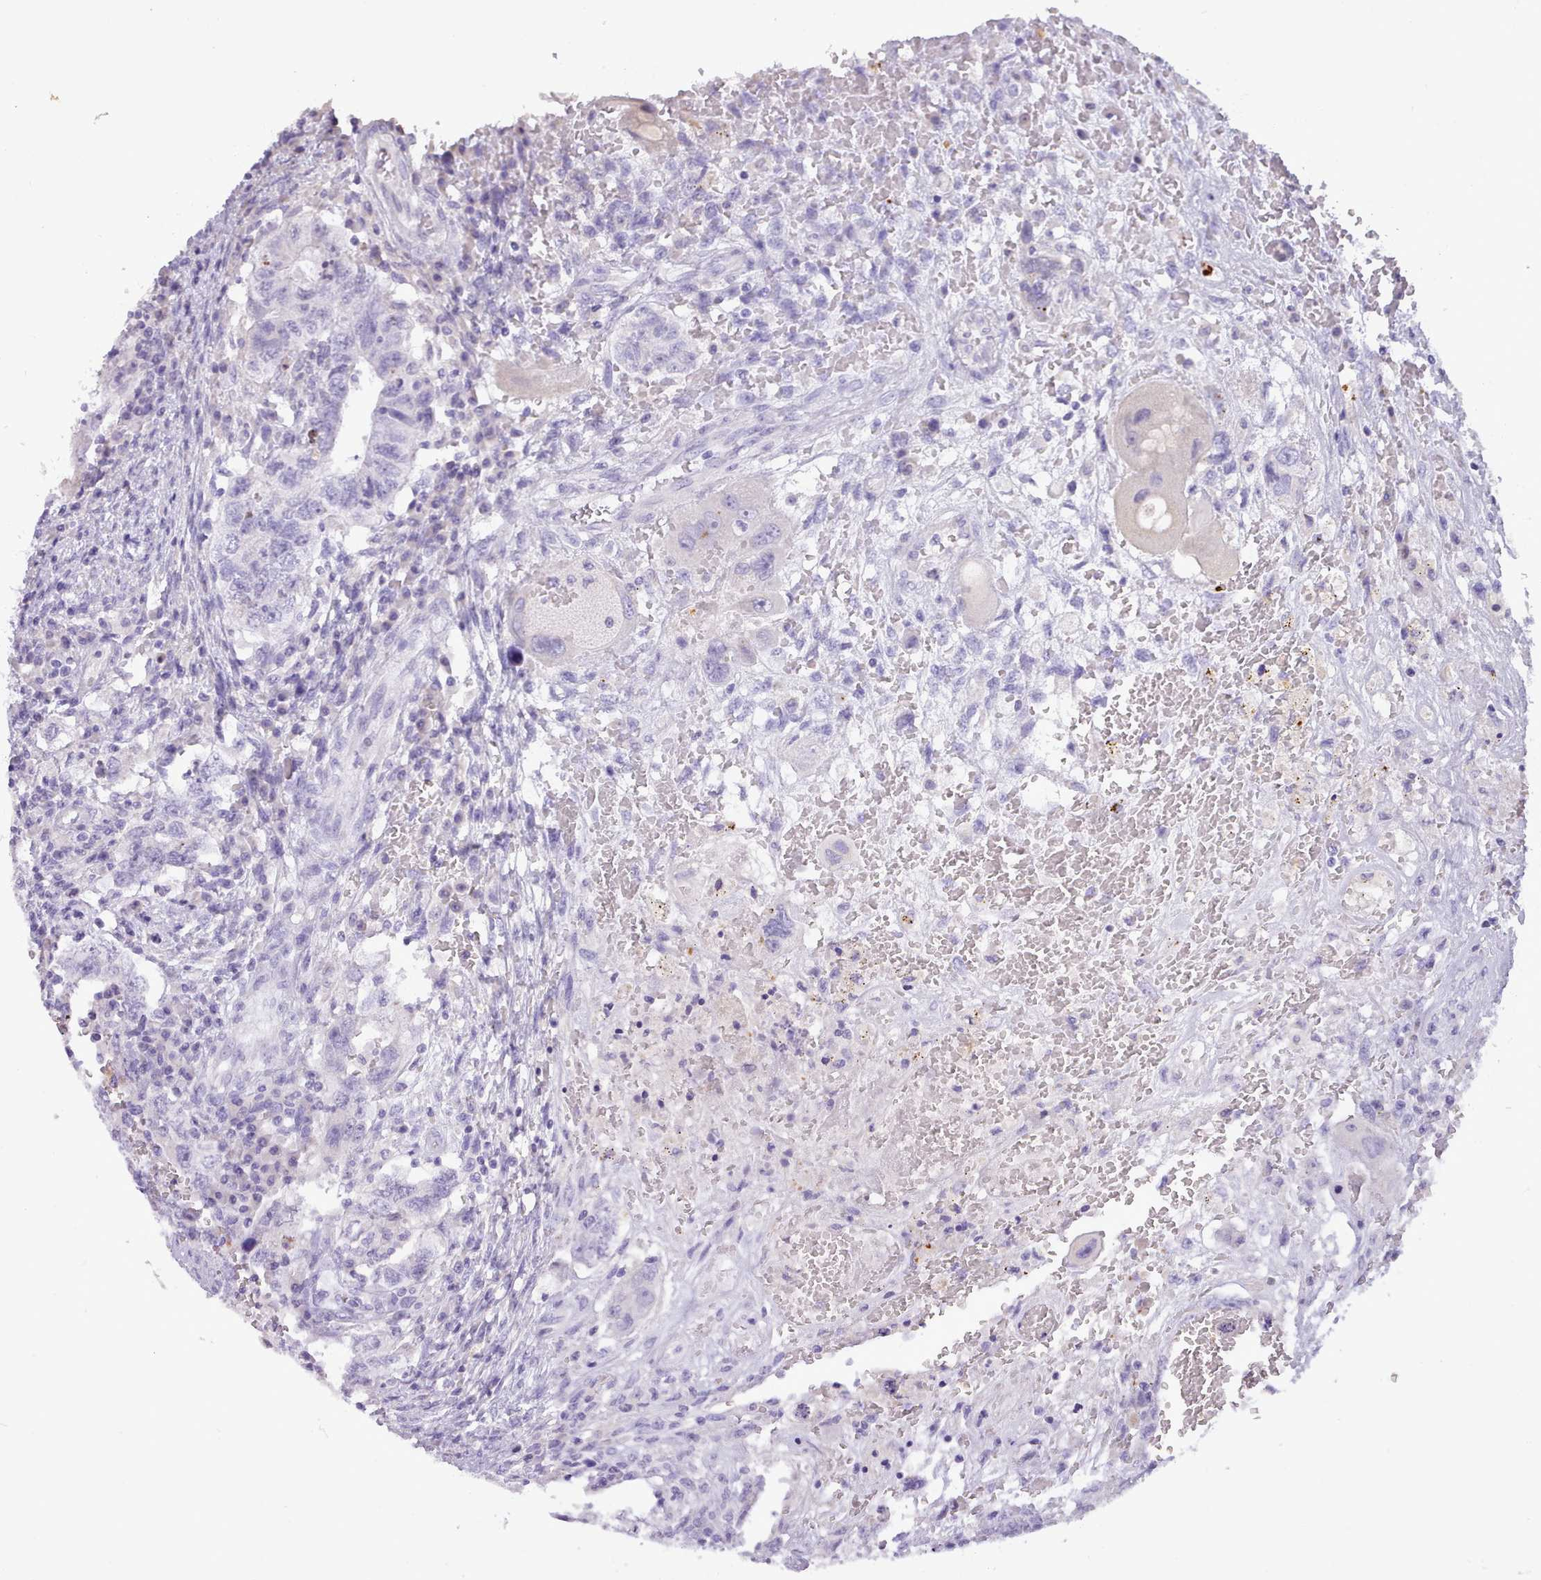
{"staining": {"intensity": "negative", "quantity": "none", "location": "none"}, "tissue": "testis cancer", "cell_type": "Tumor cells", "image_type": "cancer", "snomed": [{"axis": "morphology", "description": "Carcinoma, Embryonal, NOS"}, {"axis": "topography", "description": "Testis"}], "caption": "Testis cancer stained for a protein using immunohistochemistry displays no expression tumor cells.", "gene": "CYP2A13", "patient": {"sex": "male", "age": 26}}